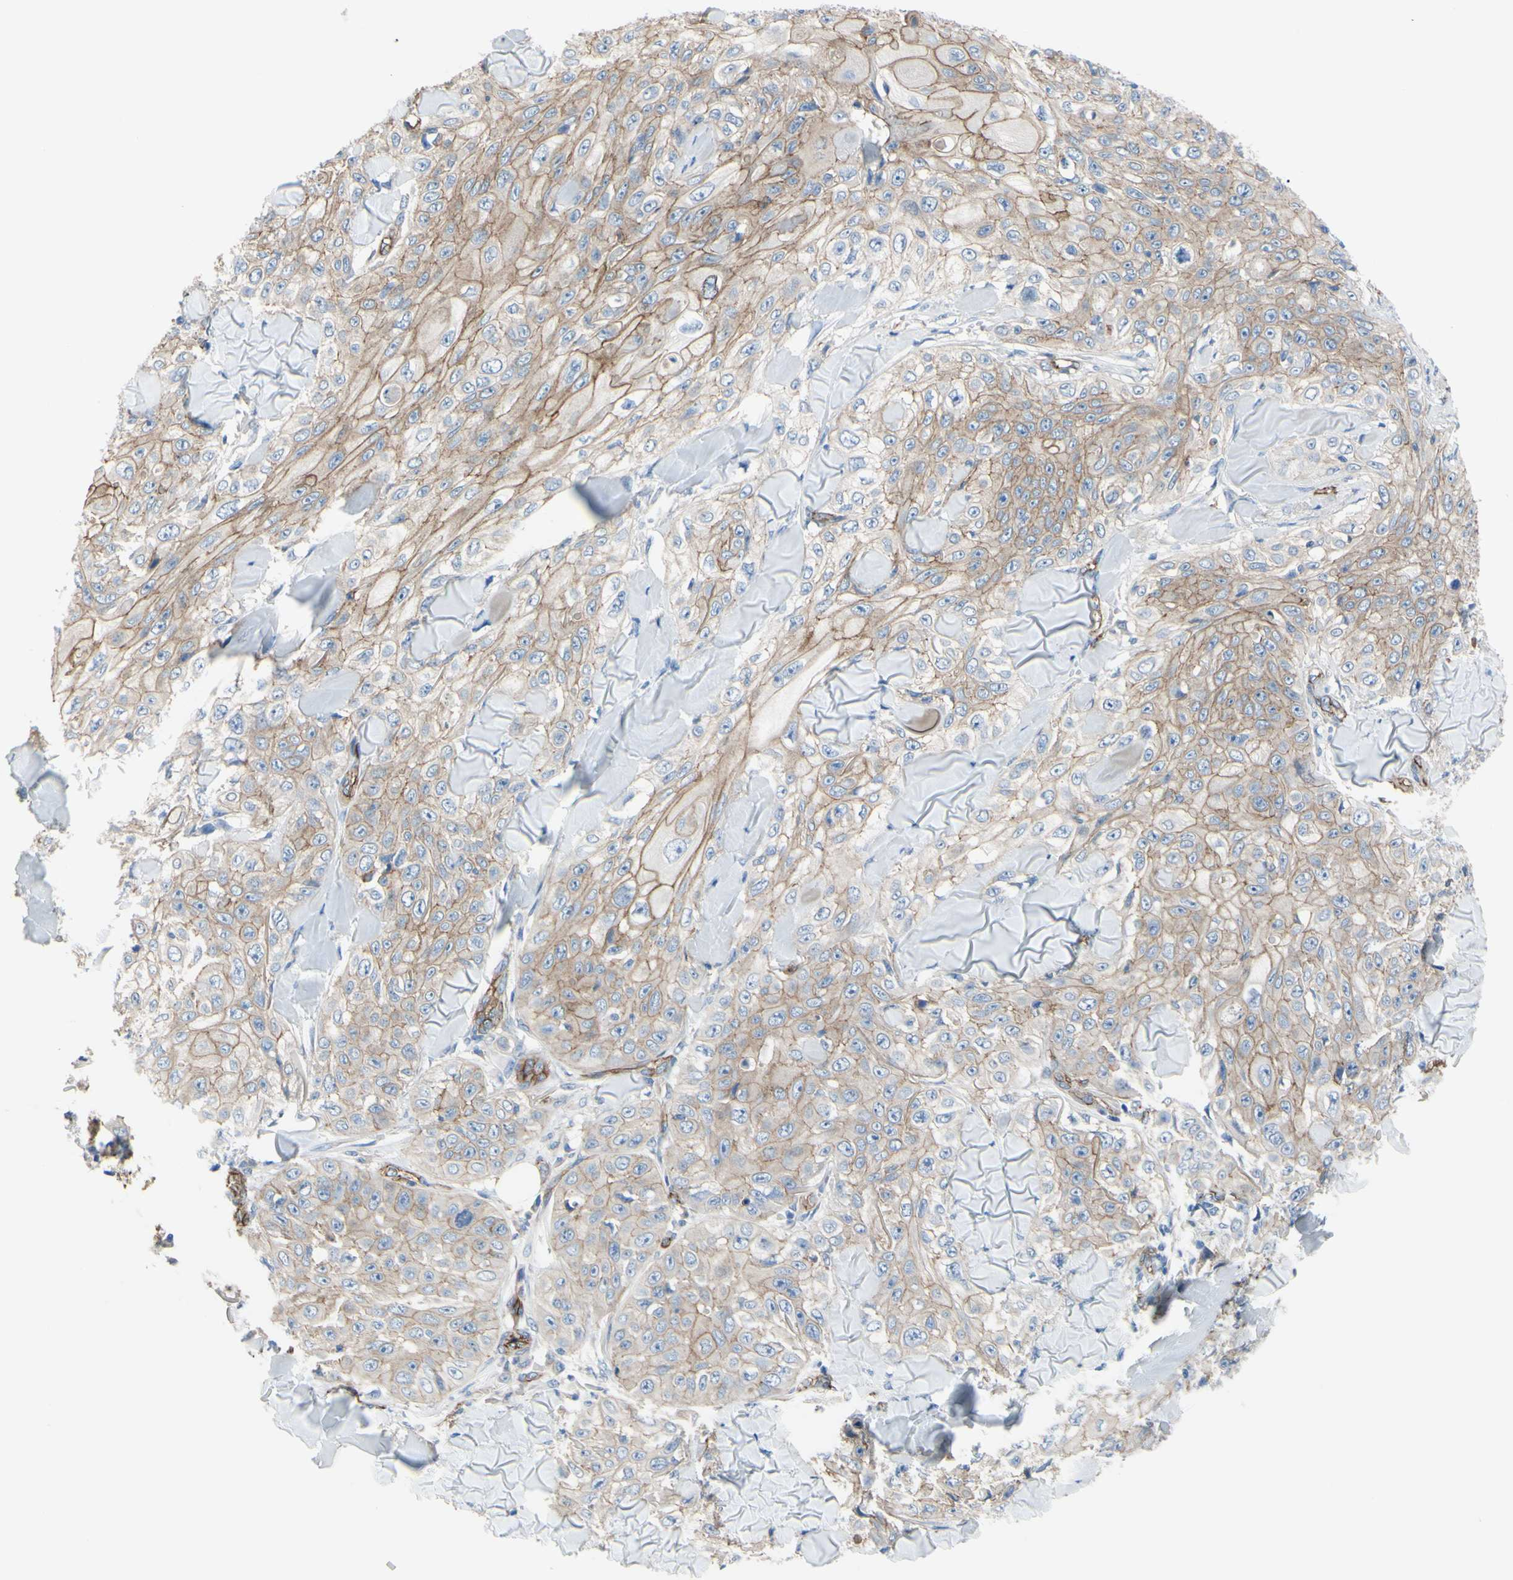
{"staining": {"intensity": "moderate", "quantity": ">75%", "location": "cytoplasmic/membranous"}, "tissue": "skin cancer", "cell_type": "Tumor cells", "image_type": "cancer", "snomed": [{"axis": "morphology", "description": "Squamous cell carcinoma, NOS"}, {"axis": "topography", "description": "Skin"}], "caption": "A medium amount of moderate cytoplasmic/membranous positivity is identified in approximately >75% of tumor cells in skin cancer (squamous cell carcinoma) tissue.", "gene": "TPBG", "patient": {"sex": "male", "age": 86}}